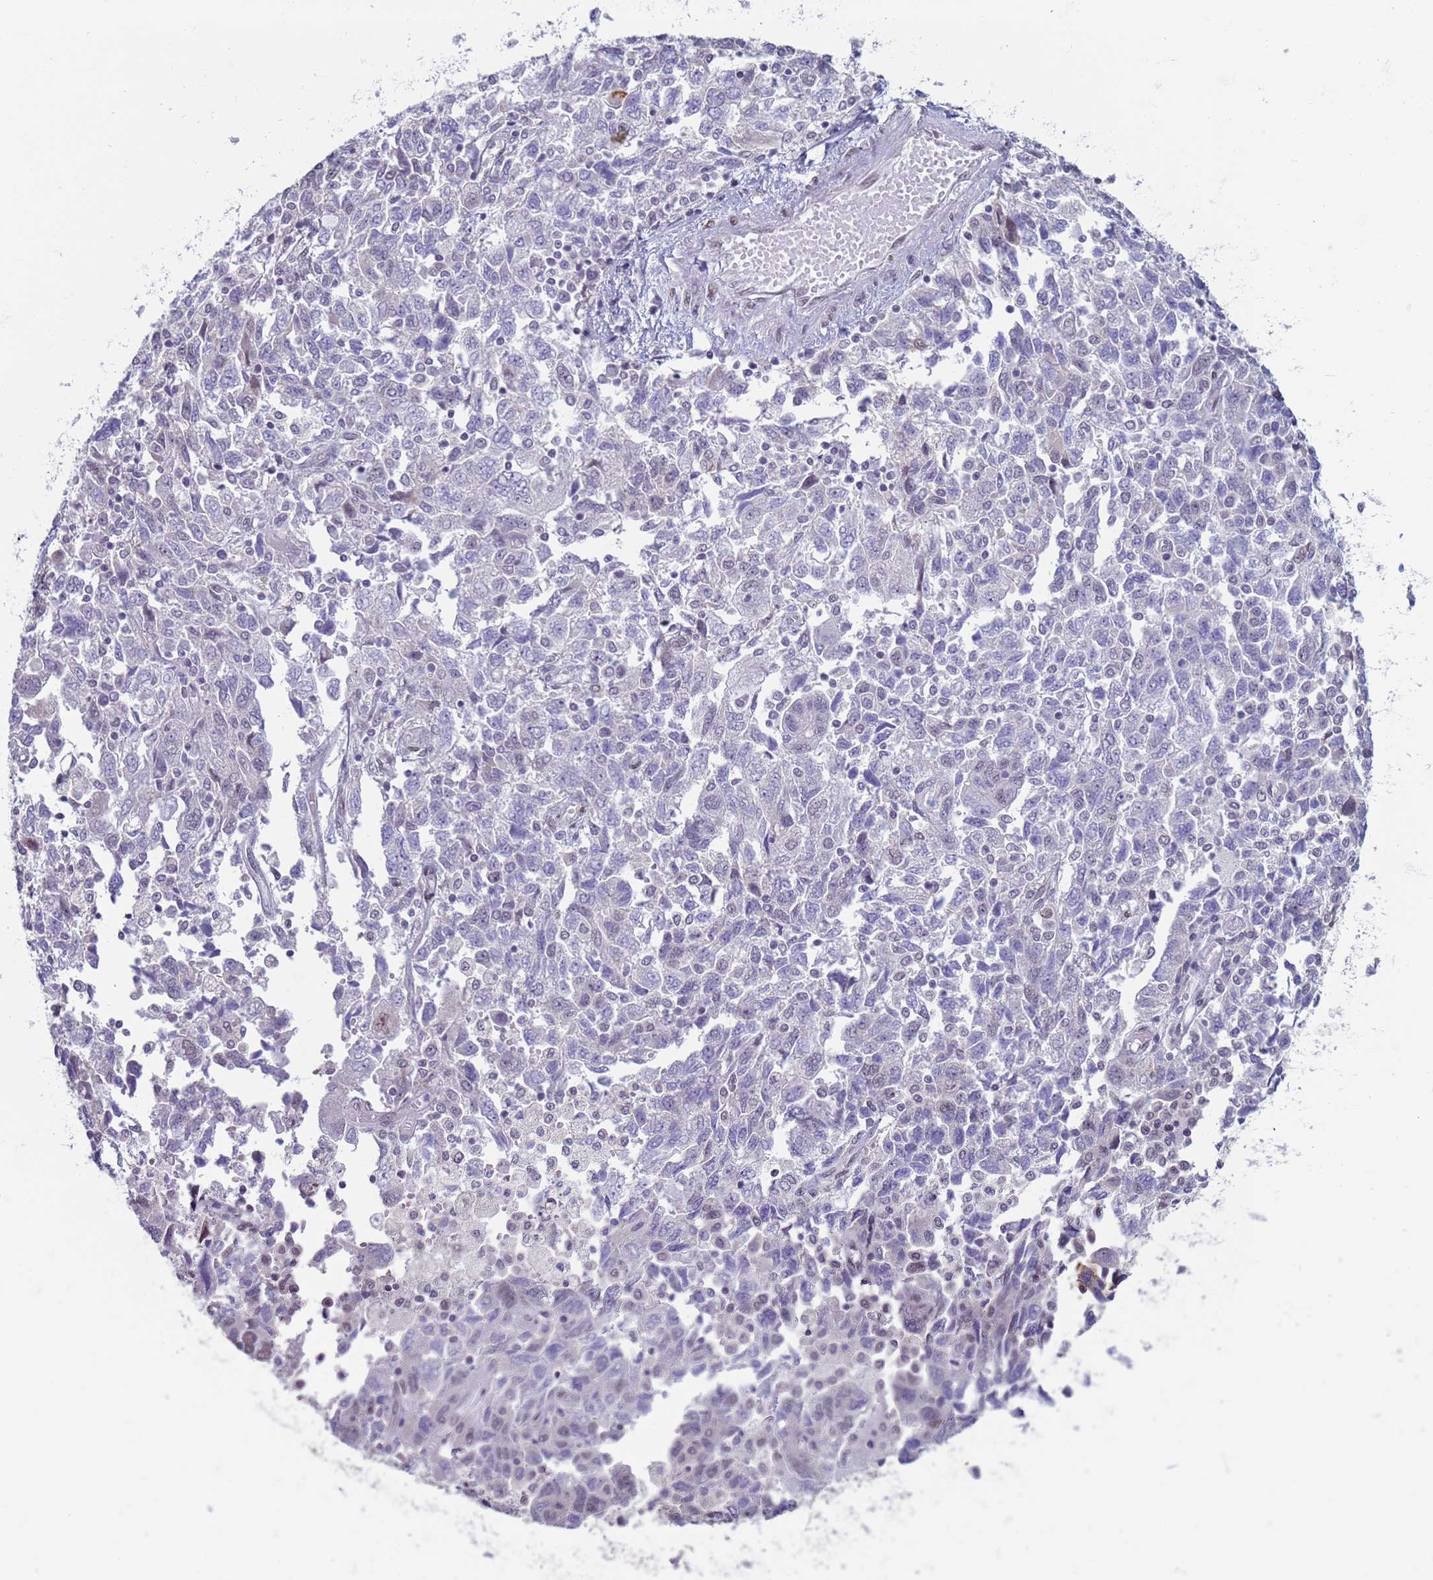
{"staining": {"intensity": "weak", "quantity": "<25%", "location": "nuclear"}, "tissue": "ovarian cancer", "cell_type": "Tumor cells", "image_type": "cancer", "snomed": [{"axis": "morphology", "description": "Carcinoma, NOS"}, {"axis": "morphology", "description": "Cystadenocarcinoma, serous, NOS"}, {"axis": "topography", "description": "Ovary"}], "caption": "Immunohistochemistry (IHC) photomicrograph of neoplastic tissue: ovarian cancer stained with DAB (3,3'-diaminobenzidine) exhibits no significant protein positivity in tumor cells. Nuclei are stained in blue.", "gene": "SAE1", "patient": {"sex": "female", "age": 69}}